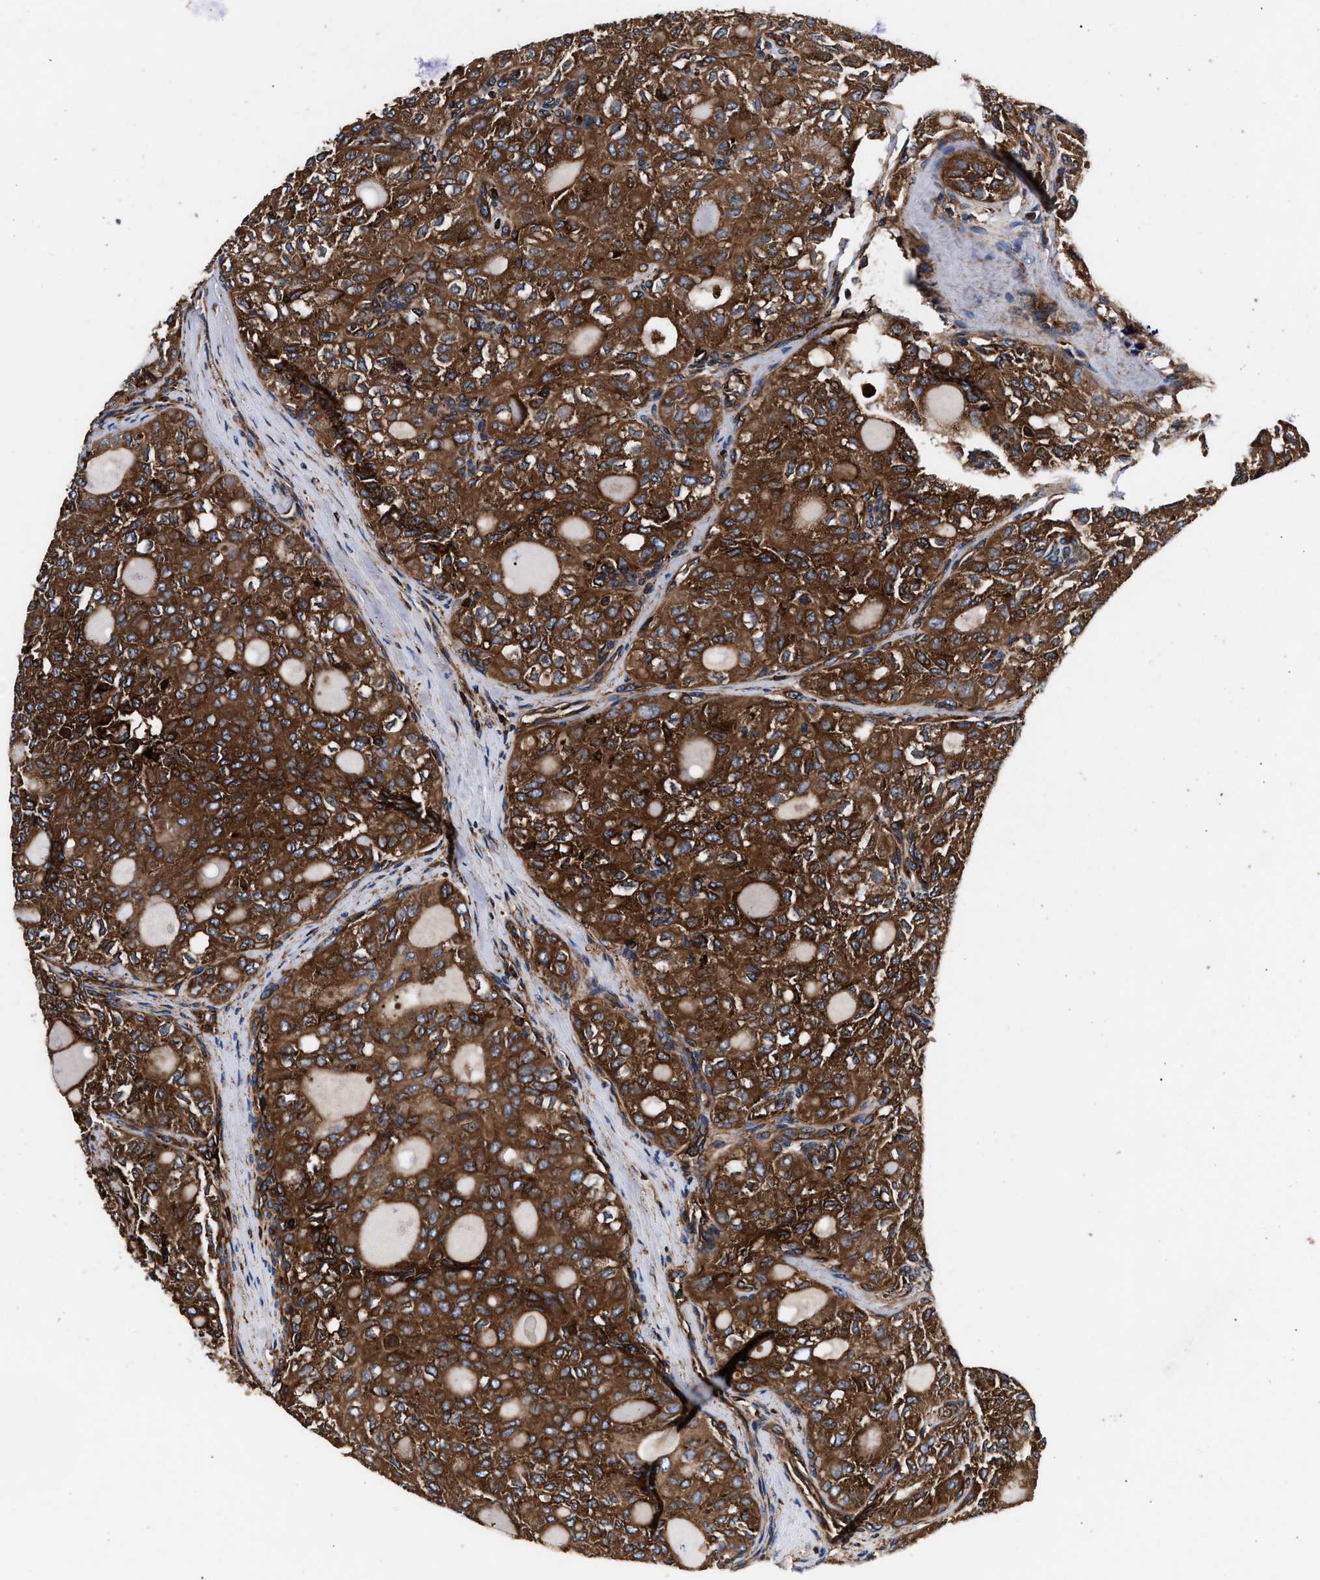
{"staining": {"intensity": "strong", "quantity": ">75%", "location": "cytoplasmic/membranous"}, "tissue": "thyroid cancer", "cell_type": "Tumor cells", "image_type": "cancer", "snomed": [{"axis": "morphology", "description": "Follicular adenoma carcinoma, NOS"}, {"axis": "topography", "description": "Thyroid gland"}], "caption": "Immunohistochemical staining of human thyroid cancer (follicular adenoma carcinoma) shows strong cytoplasmic/membranous protein positivity in about >75% of tumor cells.", "gene": "KYAT1", "patient": {"sex": "male", "age": 75}}